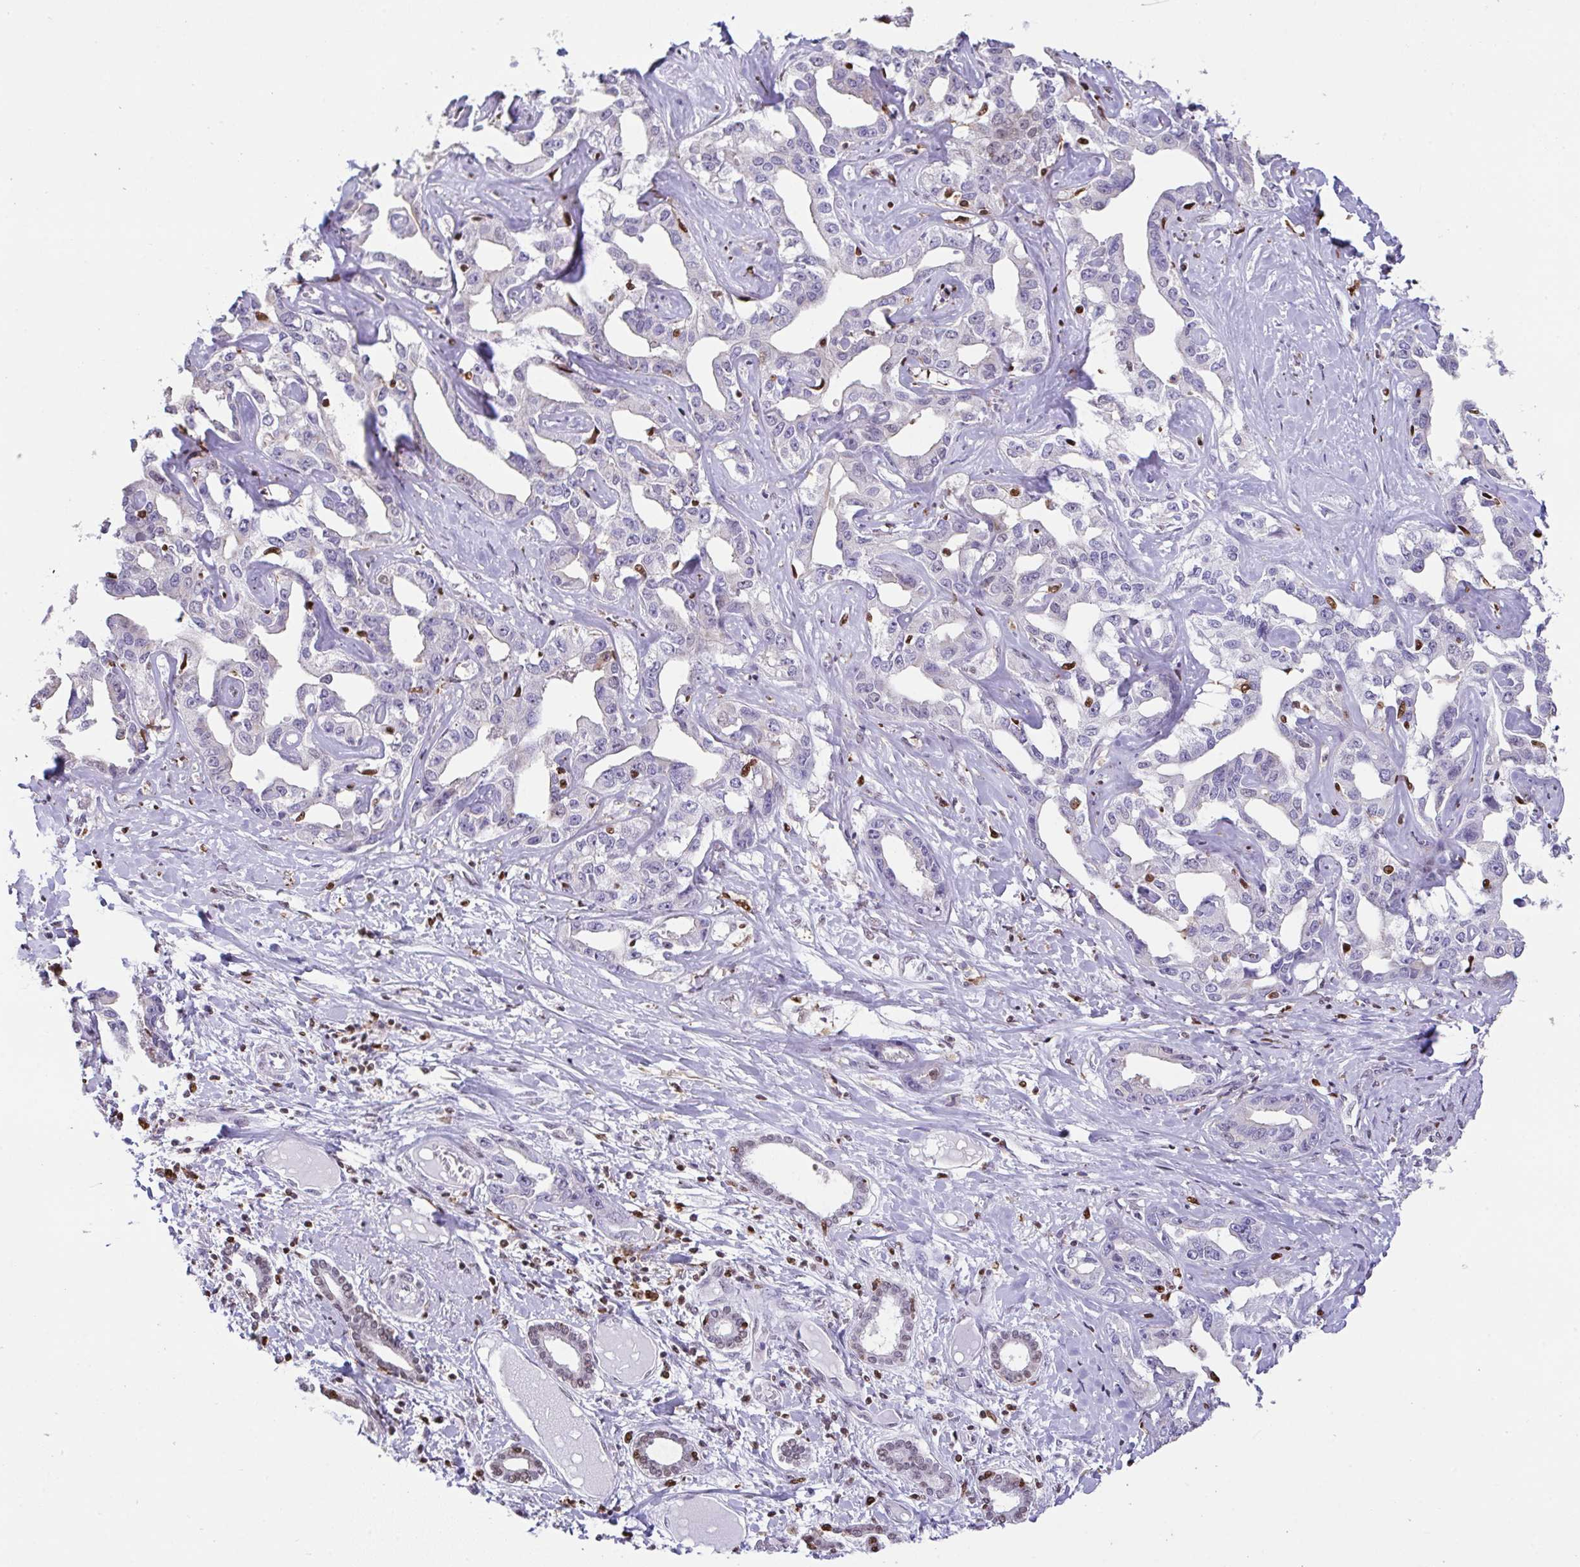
{"staining": {"intensity": "negative", "quantity": "none", "location": "none"}, "tissue": "liver cancer", "cell_type": "Tumor cells", "image_type": "cancer", "snomed": [{"axis": "morphology", "description": "Cholangiocarcinoma"}, {"axis": "topography", "description": "Liver"}], "caption": "The histopathology image displays no staining of tumor cells in liver cholangiocarcinoma.", "gene": "BTBD10", "patient": {"sex": "male", "age": 59}}